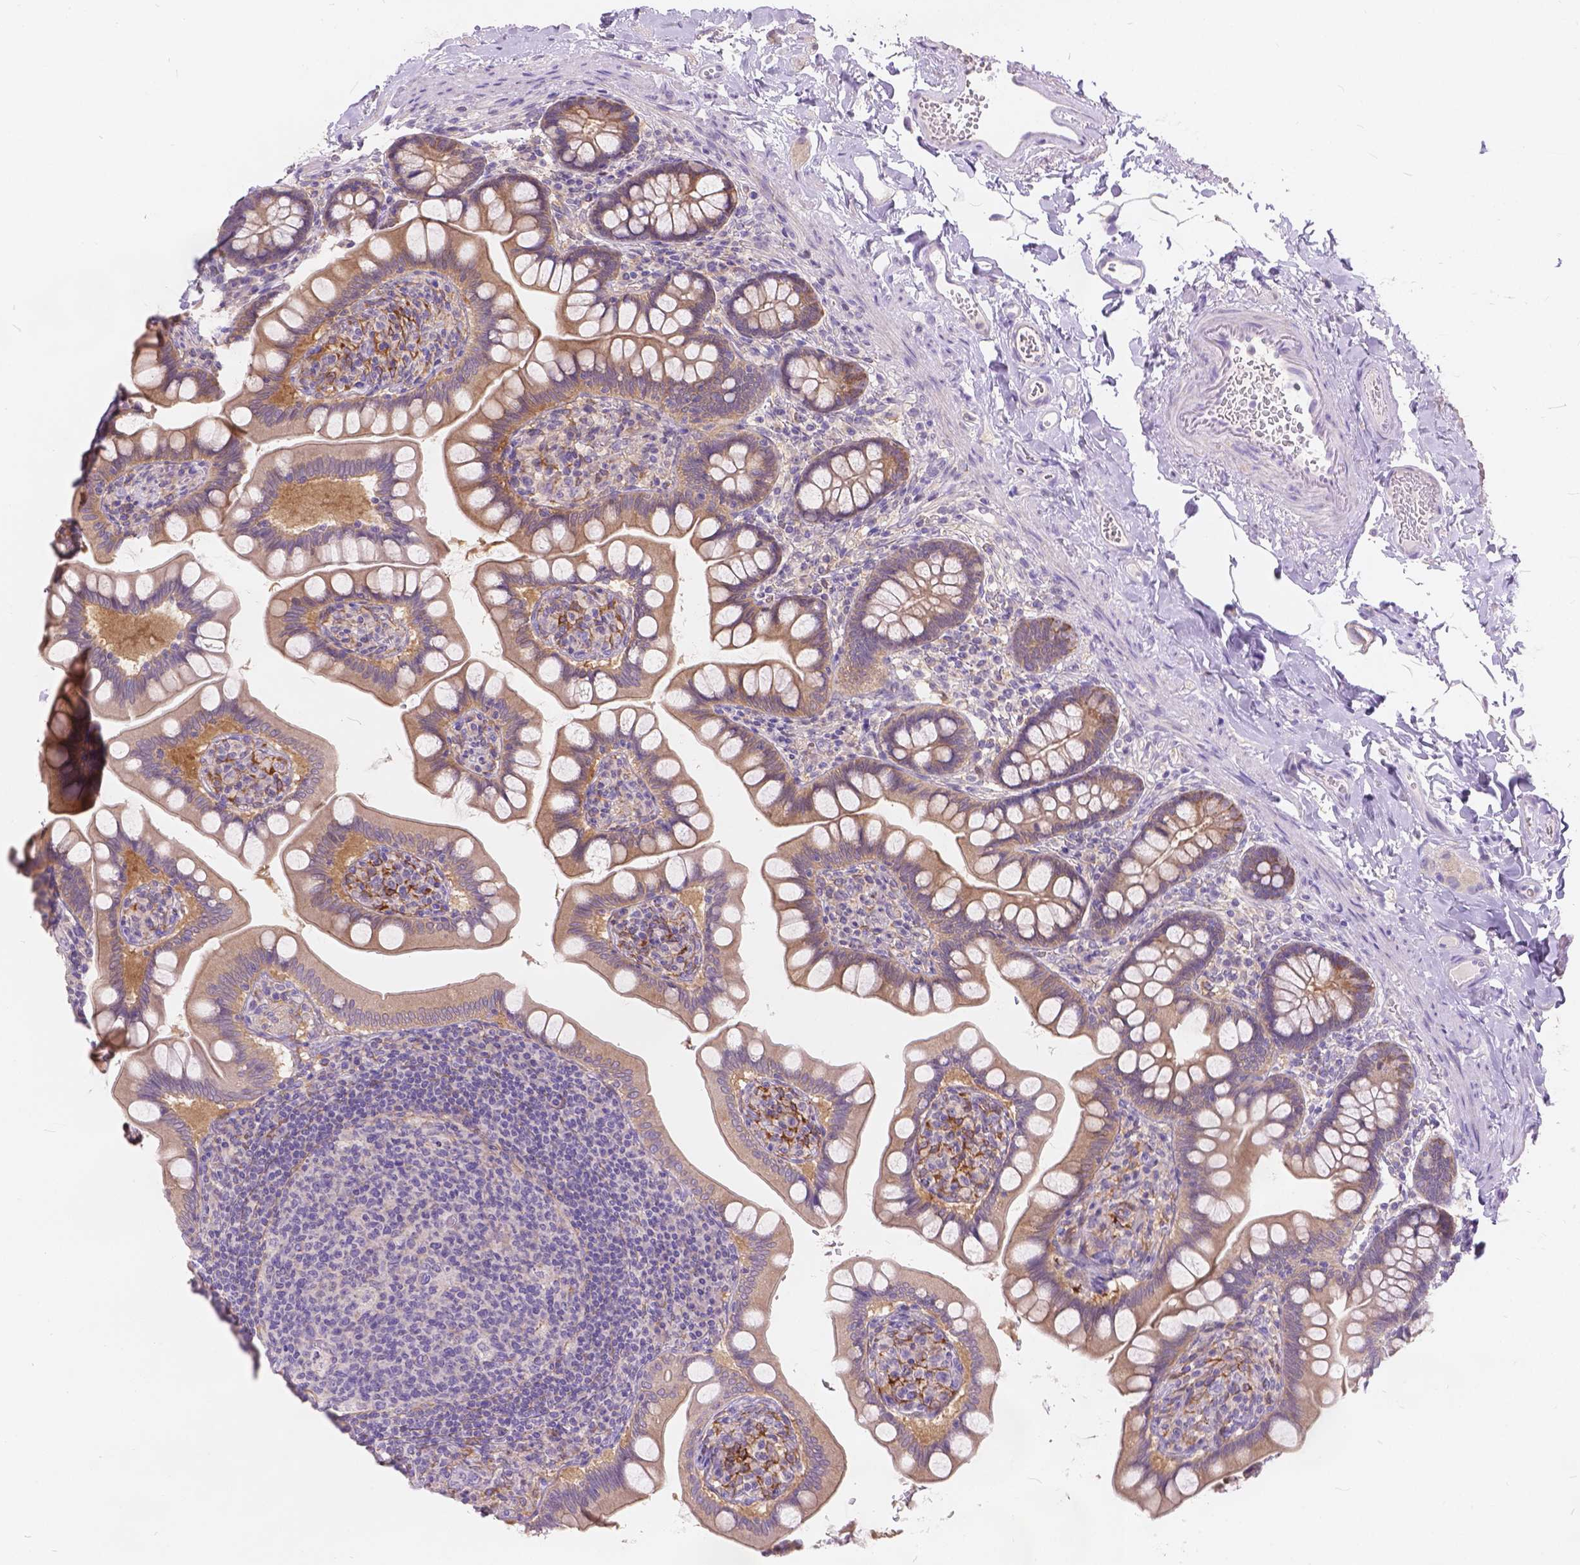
{"staining": {"intensity": "weak", "quantity": "25%-75%", "location": "cytoplasmic/membranous"}, "tissue": "small intestine", "cell_type": "Glandular cells", "image_type": "normal", "snomed": [{"axis": "morphology", "description": "Normal tissue, NOS"}, {"axis": "topography", "description": "Small intestine"}], "caption": "Weak cytoplasmic/membranous expression for a protein is identified in about 25%-75% of glandular cells of unremarkable small intestine using IHC.", "gene": "PEX11G", "patient": {"sex": "female", "age": 56}}